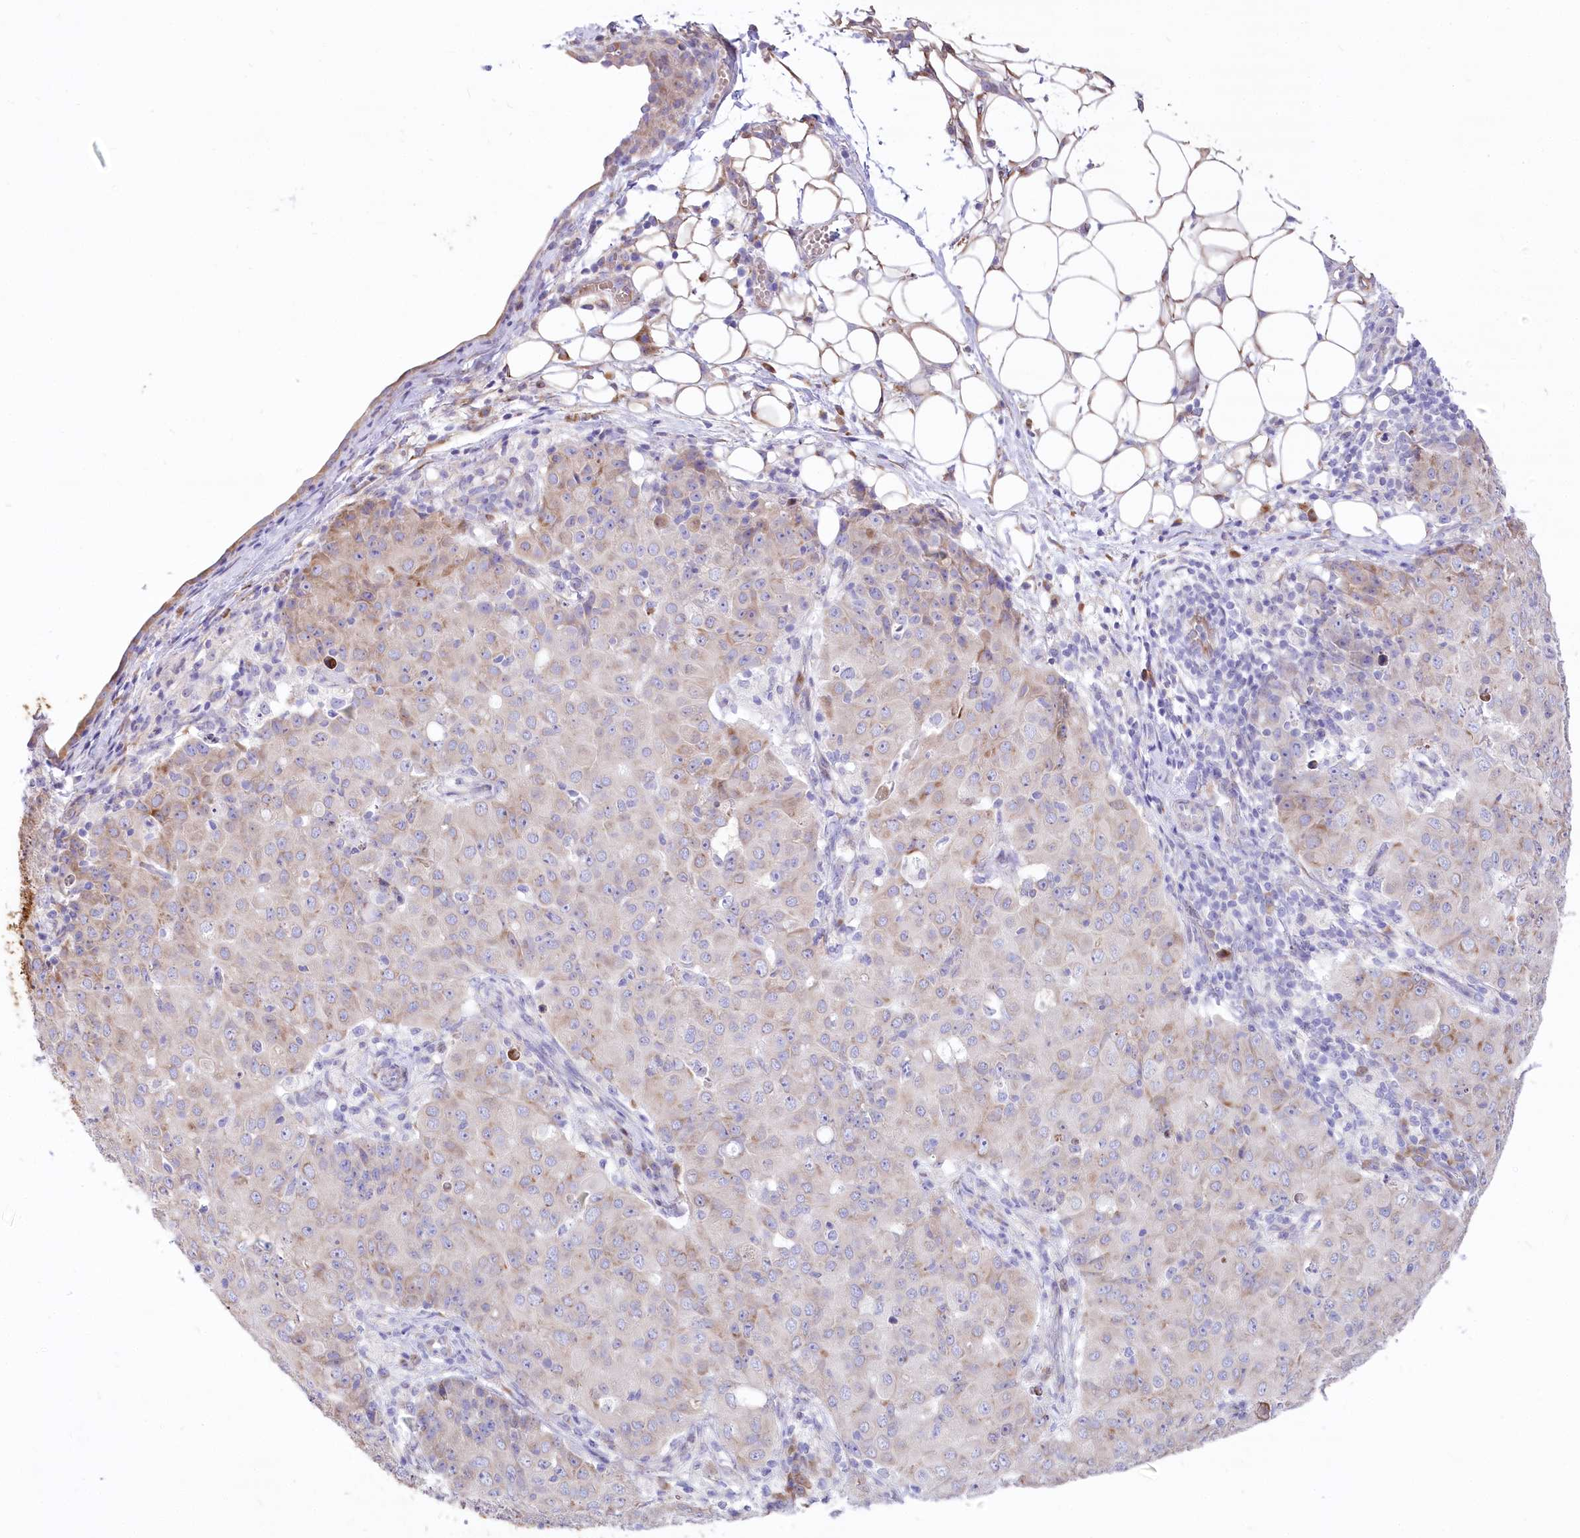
{"staining": {"intensity": "weak", "quantity": "25%-75%", "location": "cytoplasmic/membranous"}, "tissue": "ovarian cancer", "cell_type": "Tumor cells", "image_type": "cancer", "snomed": [{"axis": "morphology", "description": "Carcinoma, endometroid"}, {"axis": "topography", "description": "Ovary"}], "caption": "Immunohistochemical staining of ovarian cancer displays weak cytoplasmic/membranous protein expression in approximately 25%-75% of tumor cells. The protein of interest is stained brown, and the nuclei are stained in blue (DAB (3,3'-diaminobenzidine) IHC with brightfield microscopy, high magnification).", "gene": "STT3B", "patient": {"sex": "female", "age": 42}}